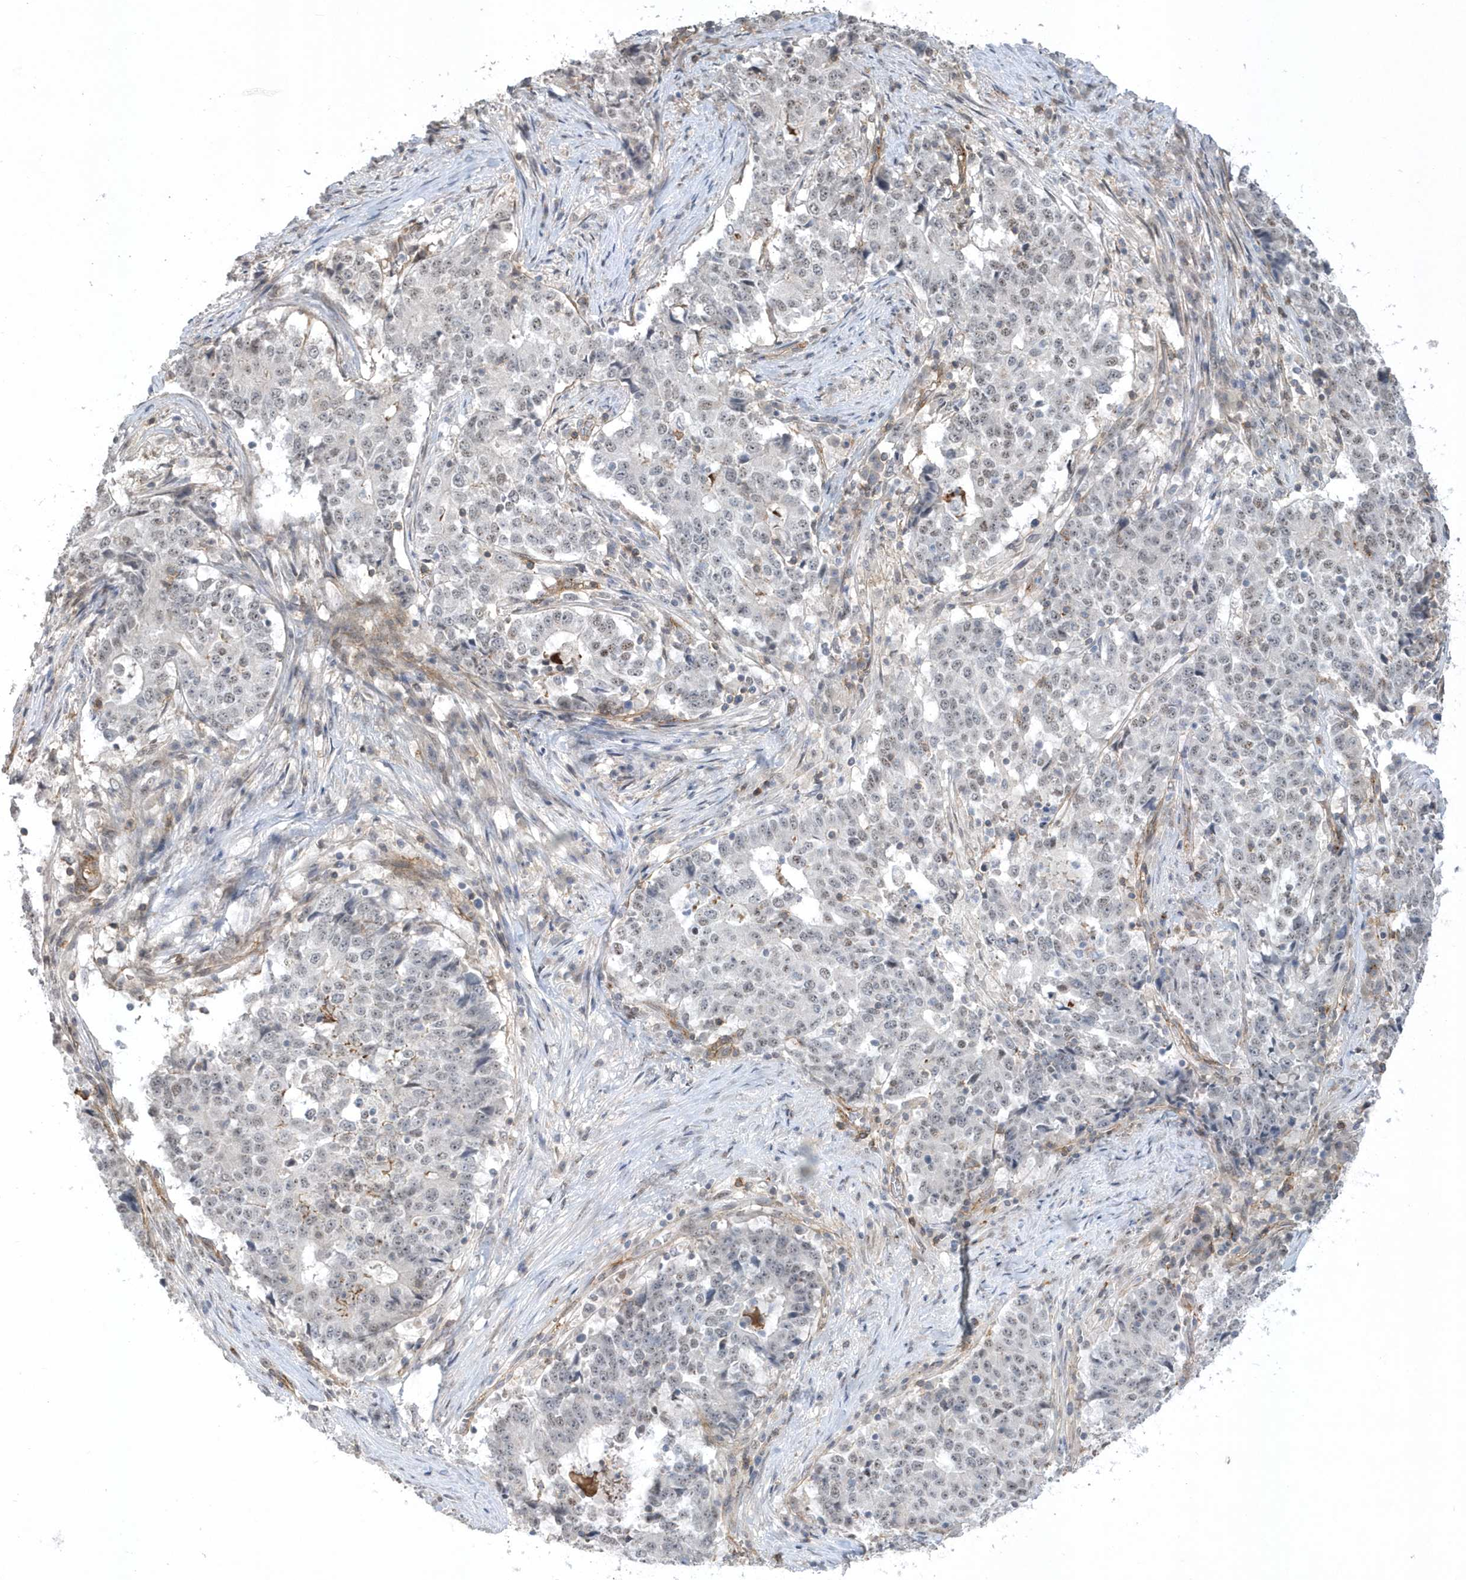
{"staining": {"intensity": "weak", "quantity": "<25%", "location": "nuclear"}, "tissue": "stomach cancer", "cell_type": "Tumor cells", "image_type": "cancer", "snomed": [{"axis": "morphology", "description": "Adenocarcinoma, NOS"}, {"axis": "topography", "description": "Stomach"}], "caption": "An image of human stomach cancer is negative for staining in tumor cells.", "gene": "CRIP3", "patient": {"sex": "male", "age": 59}}